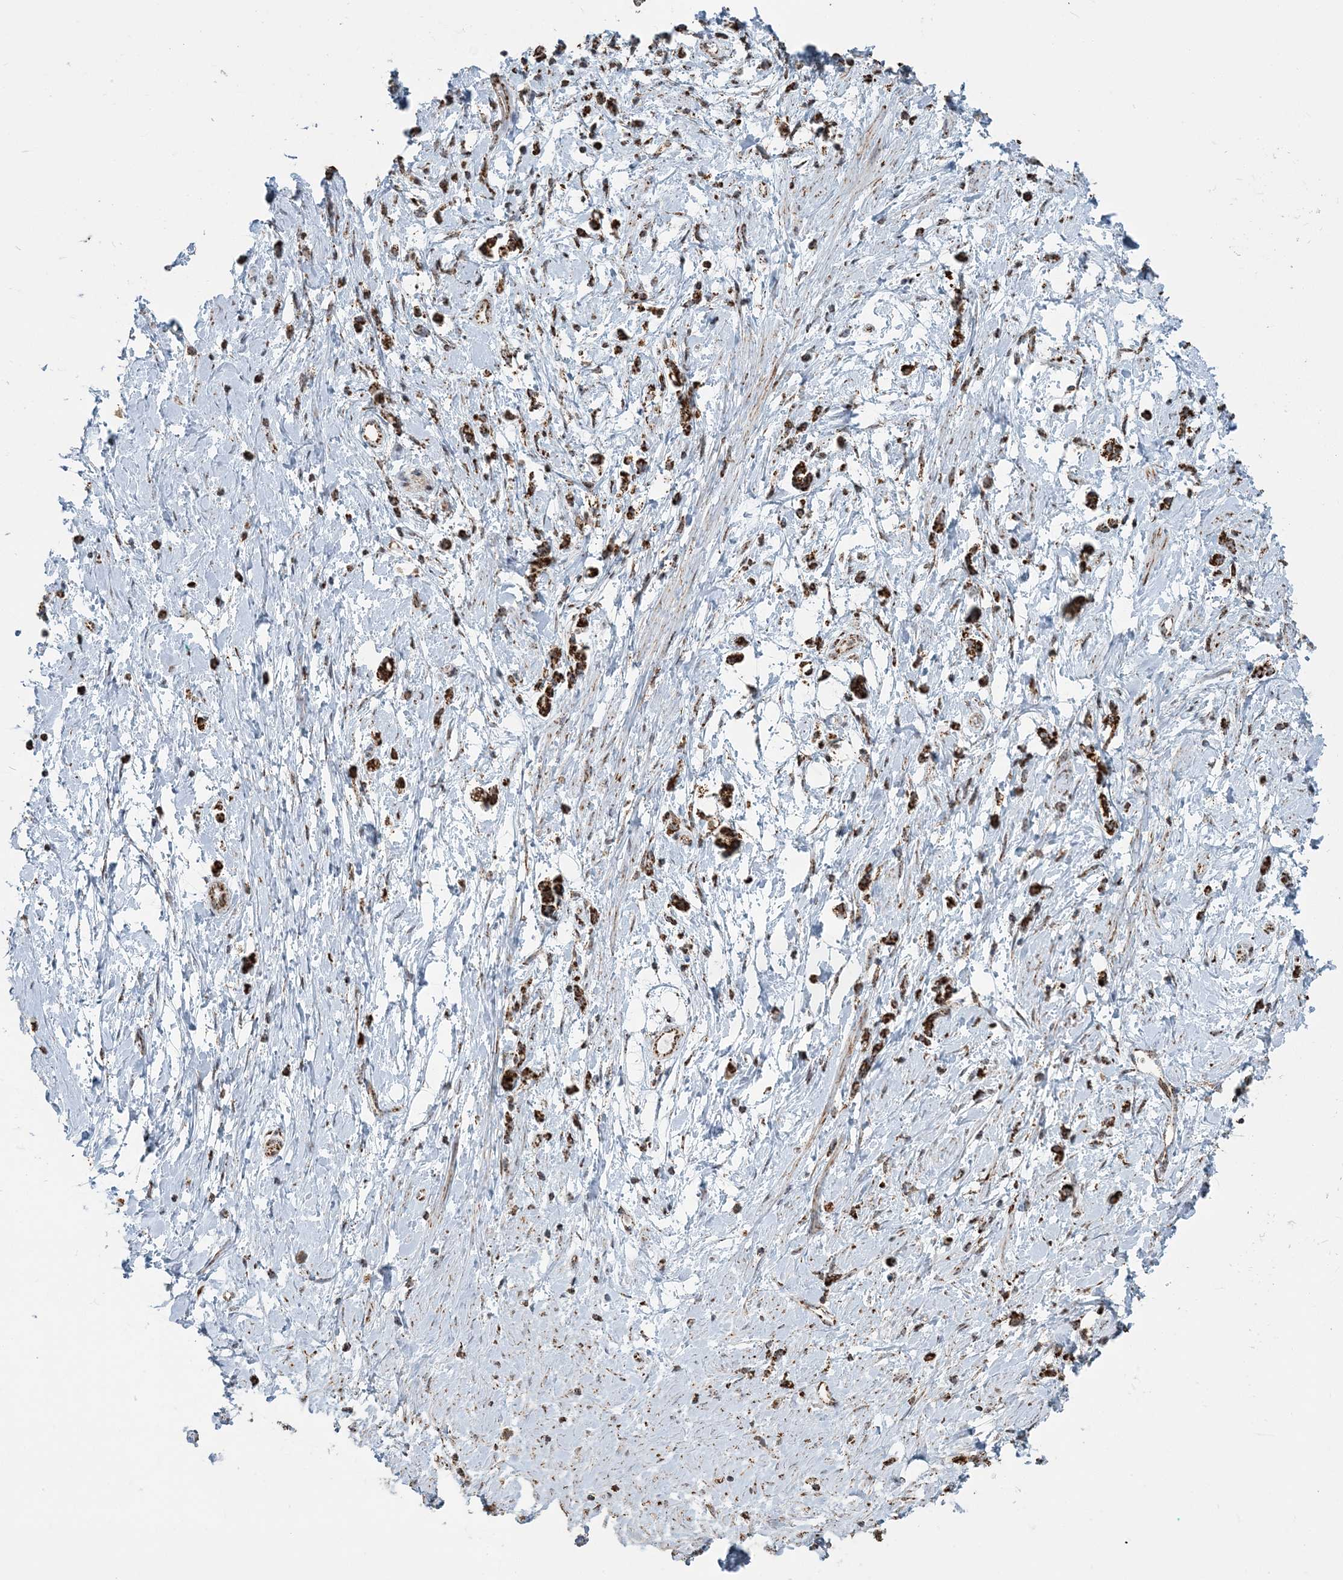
{"staining": {"intensity": "strong", "quantity": ">75%", "location": "cytoplasmic/membranous"}, "tissue": "stomach cancer", "cell_type": "Tumor cells", "image_type": "cancer", "snomed": [{"axis": "morphology", "description": "Adenocarcinoma, NOS"}, {"axis": "topography", "description": "Stomach"}], "caption": "Immunohistochemical staining of stomach cancer shows high levels of strong cytoplasmic/membranous protein positivity in about >75% of tumor cells.", "gene": "SUCLG1", "patient": {"sex": "female", "age": 60}}